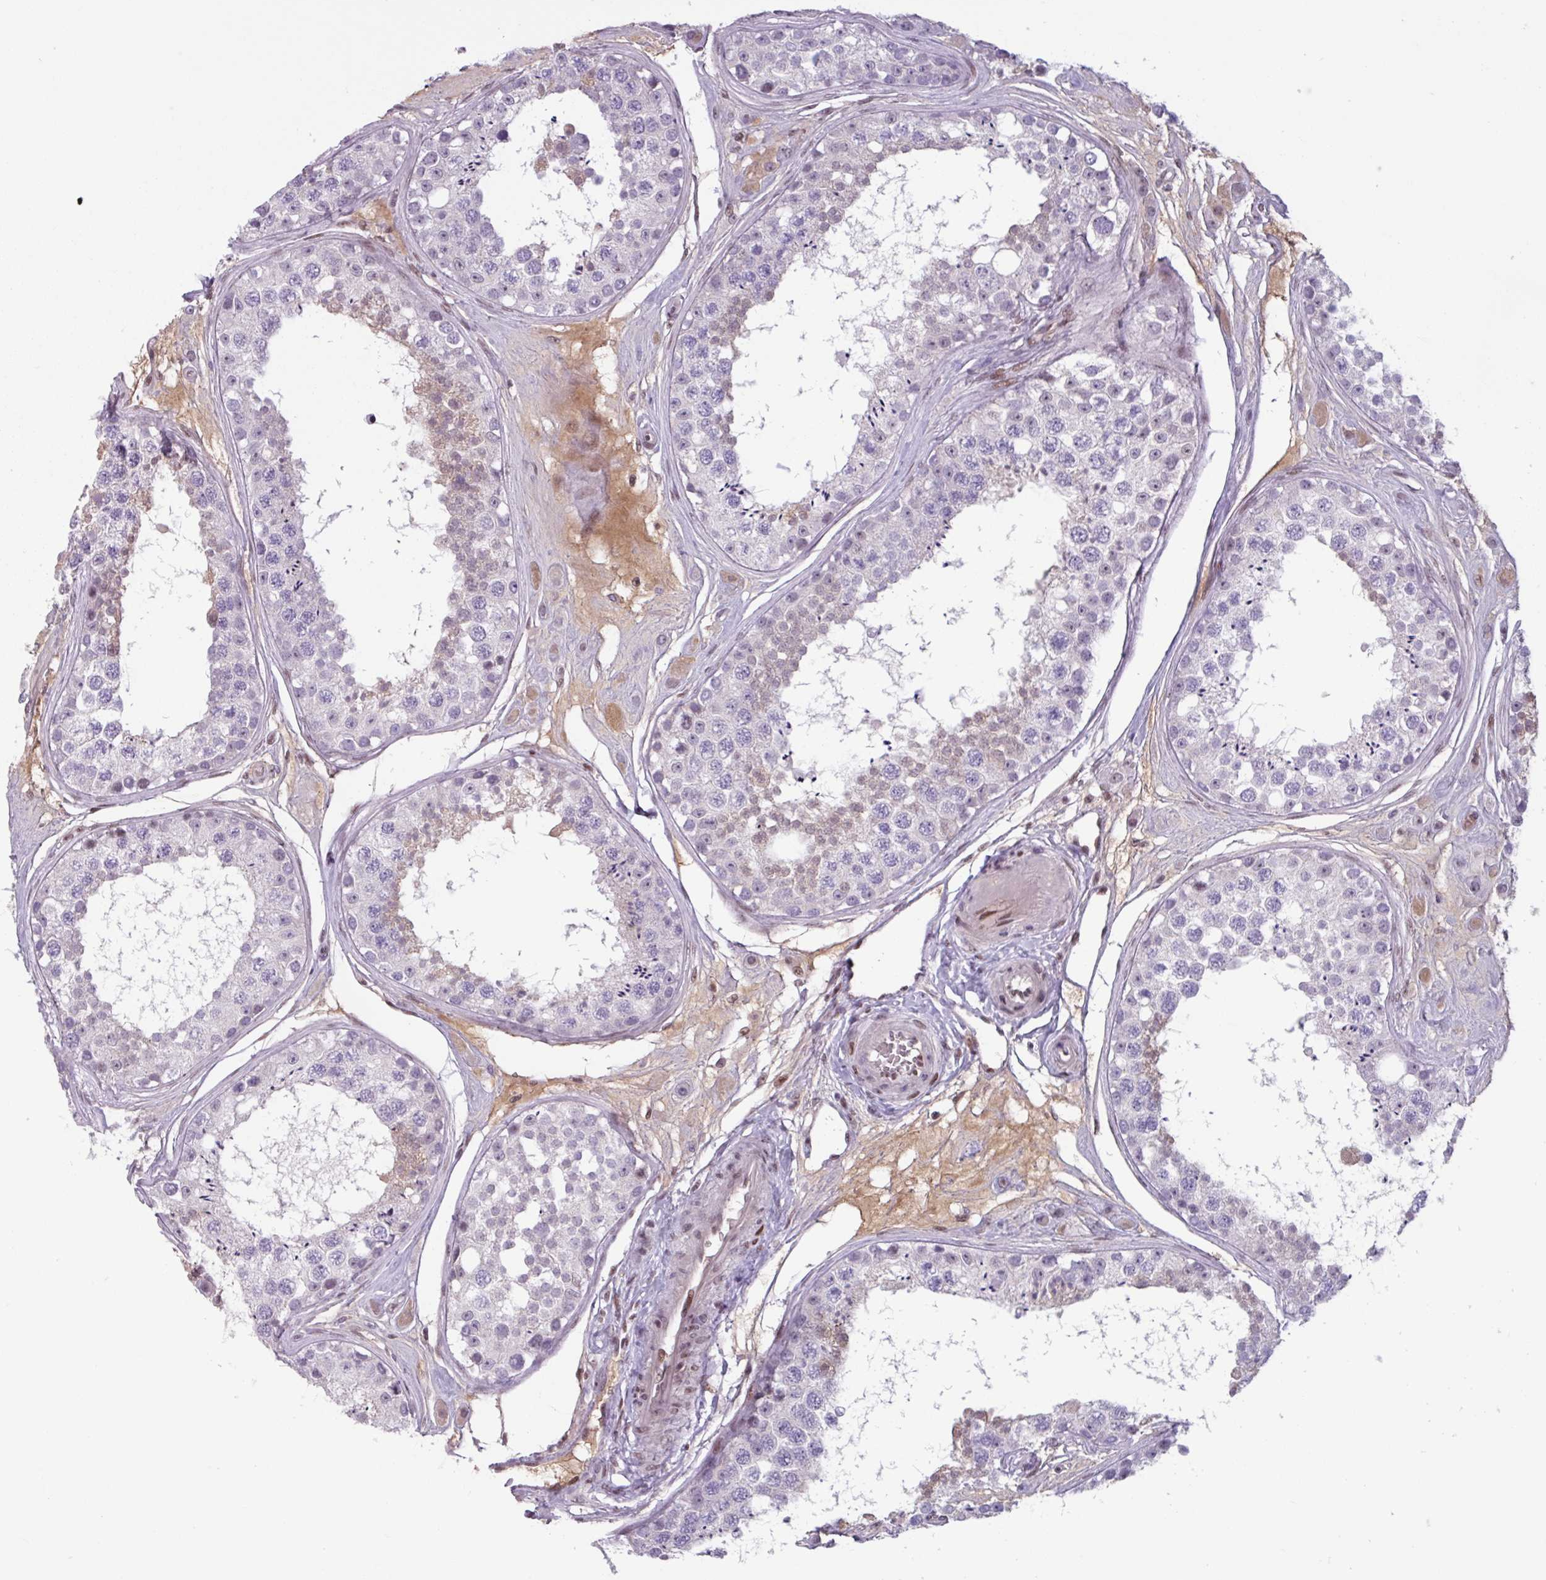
{"staining": {"intensity": "negative", "quantity": "none", "location": "none"}, "tissue": "testis", "cell_type": "Cells in seminiferous ducts", "image_type": "normal", "snomed": [{"axis": "morphology", "description": "Normal tissue, NOS"}, {"axis": "topography", "description": "Testis"}], "caption": "DAB (3,3'-diaminobenzidine) immunohistochemical staining of benign testis demonstrates no significant positivity in cells in seminiferous ducts. Brightfield microscopy of IHC stained with DAB (brown) and hematoxylin (blue), captured at high magnification.", "gene": "ZNF575", "patient": {"sex": "male", "age": 25}}